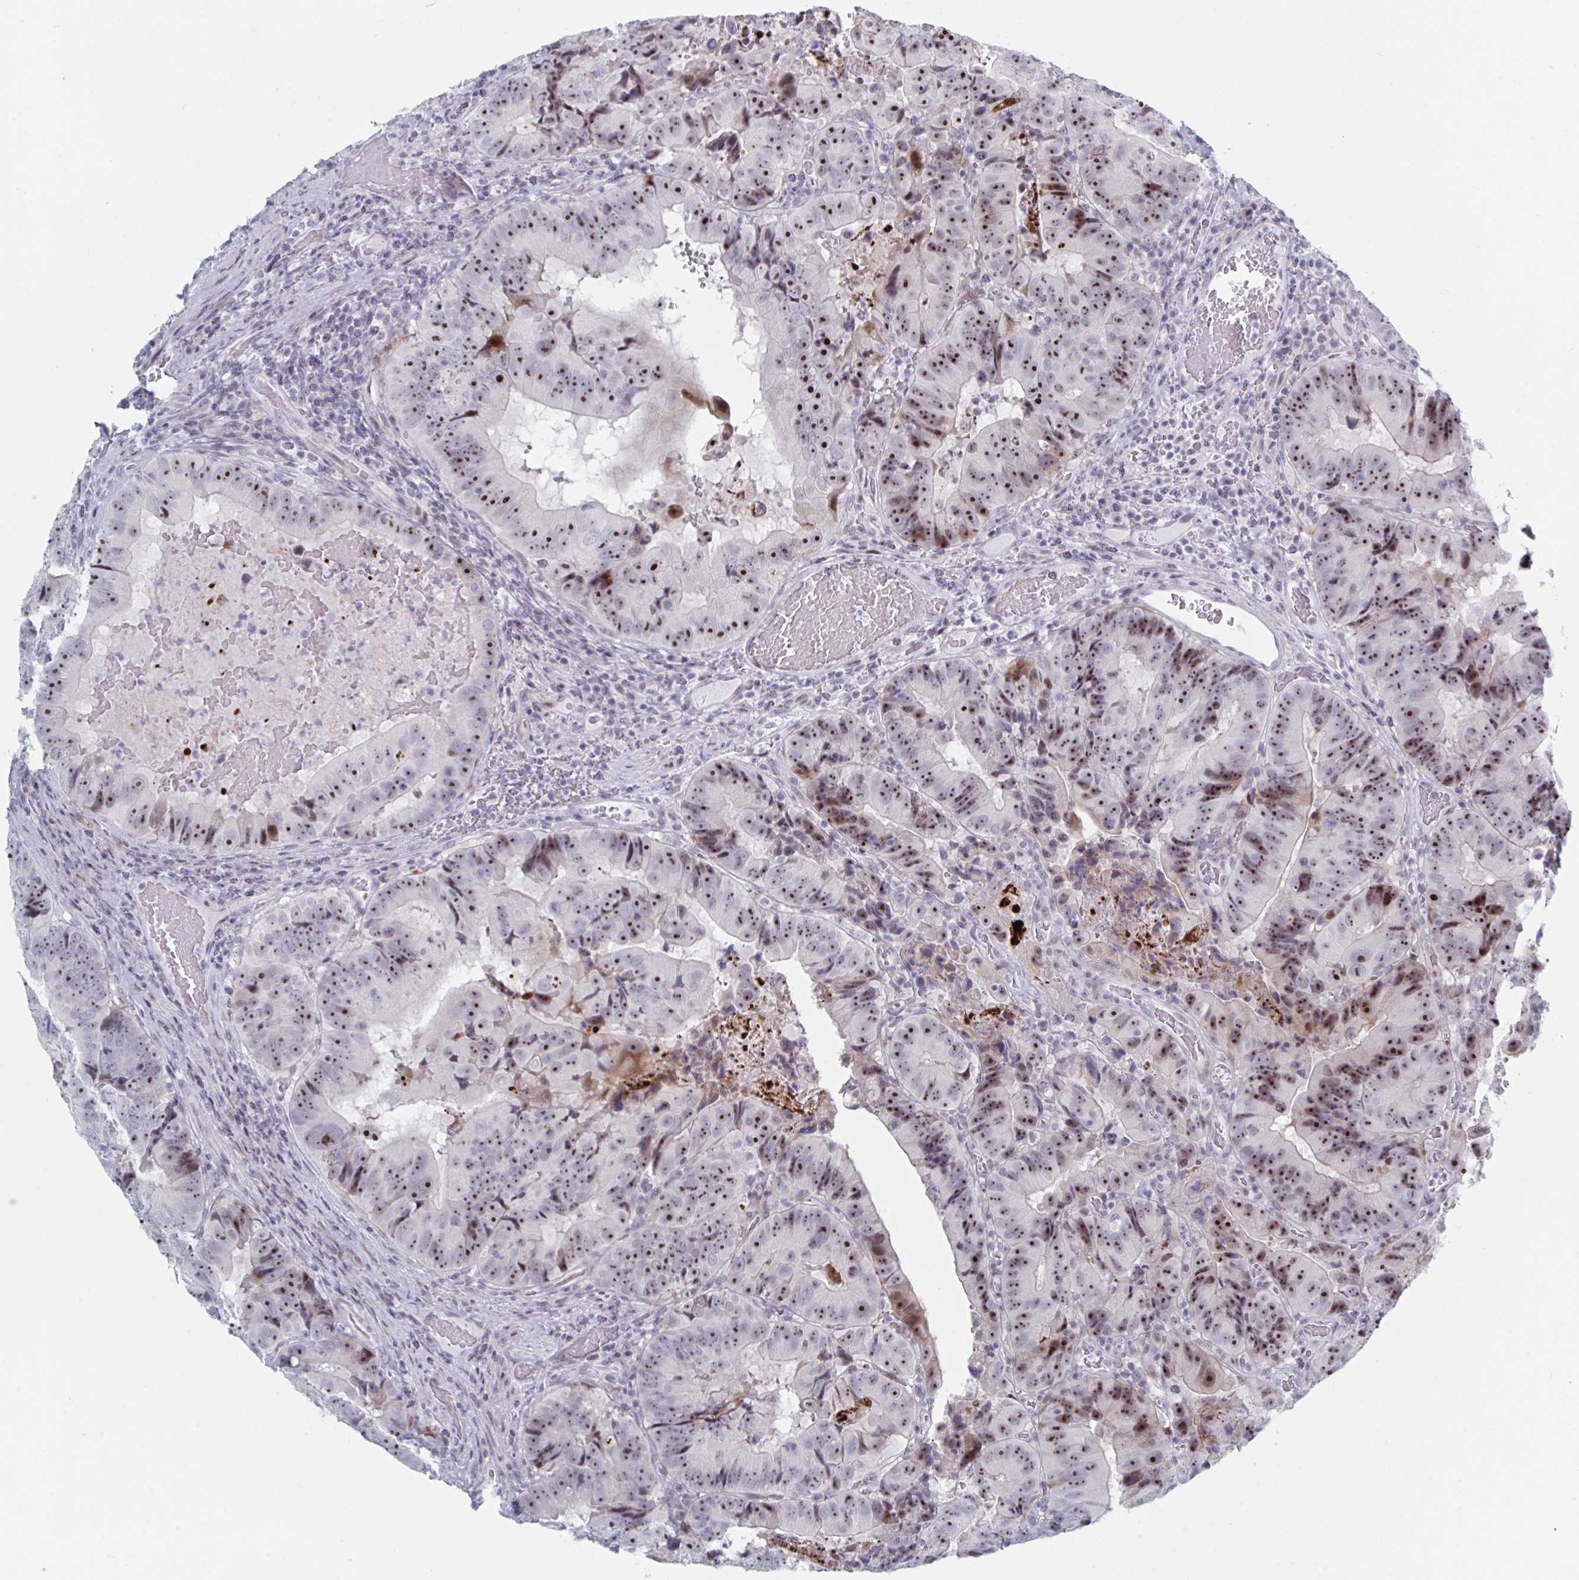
{"staining": {"intensity": "strong", "quantity": ">75%", "location": "nuclear"}, "tissue": "colorectal cancer", "cell_type": "Tumor cells", "image_type": "cancer", "snomed": [{"axis": "morphology", "description": "Adenocarcinoma, NOS"}, {"axis": "topography", "description": "Colon"}], "caption": "Tumor cells show strong nuclear positivity in about >75% of cells in colorectal cancer. (DAB (3,3'-diaminobenzidine) IHC with brightfield microscopy, high magnification).", "gene": "NR1H2", "patient": {"sex": "female", "age": 86}}